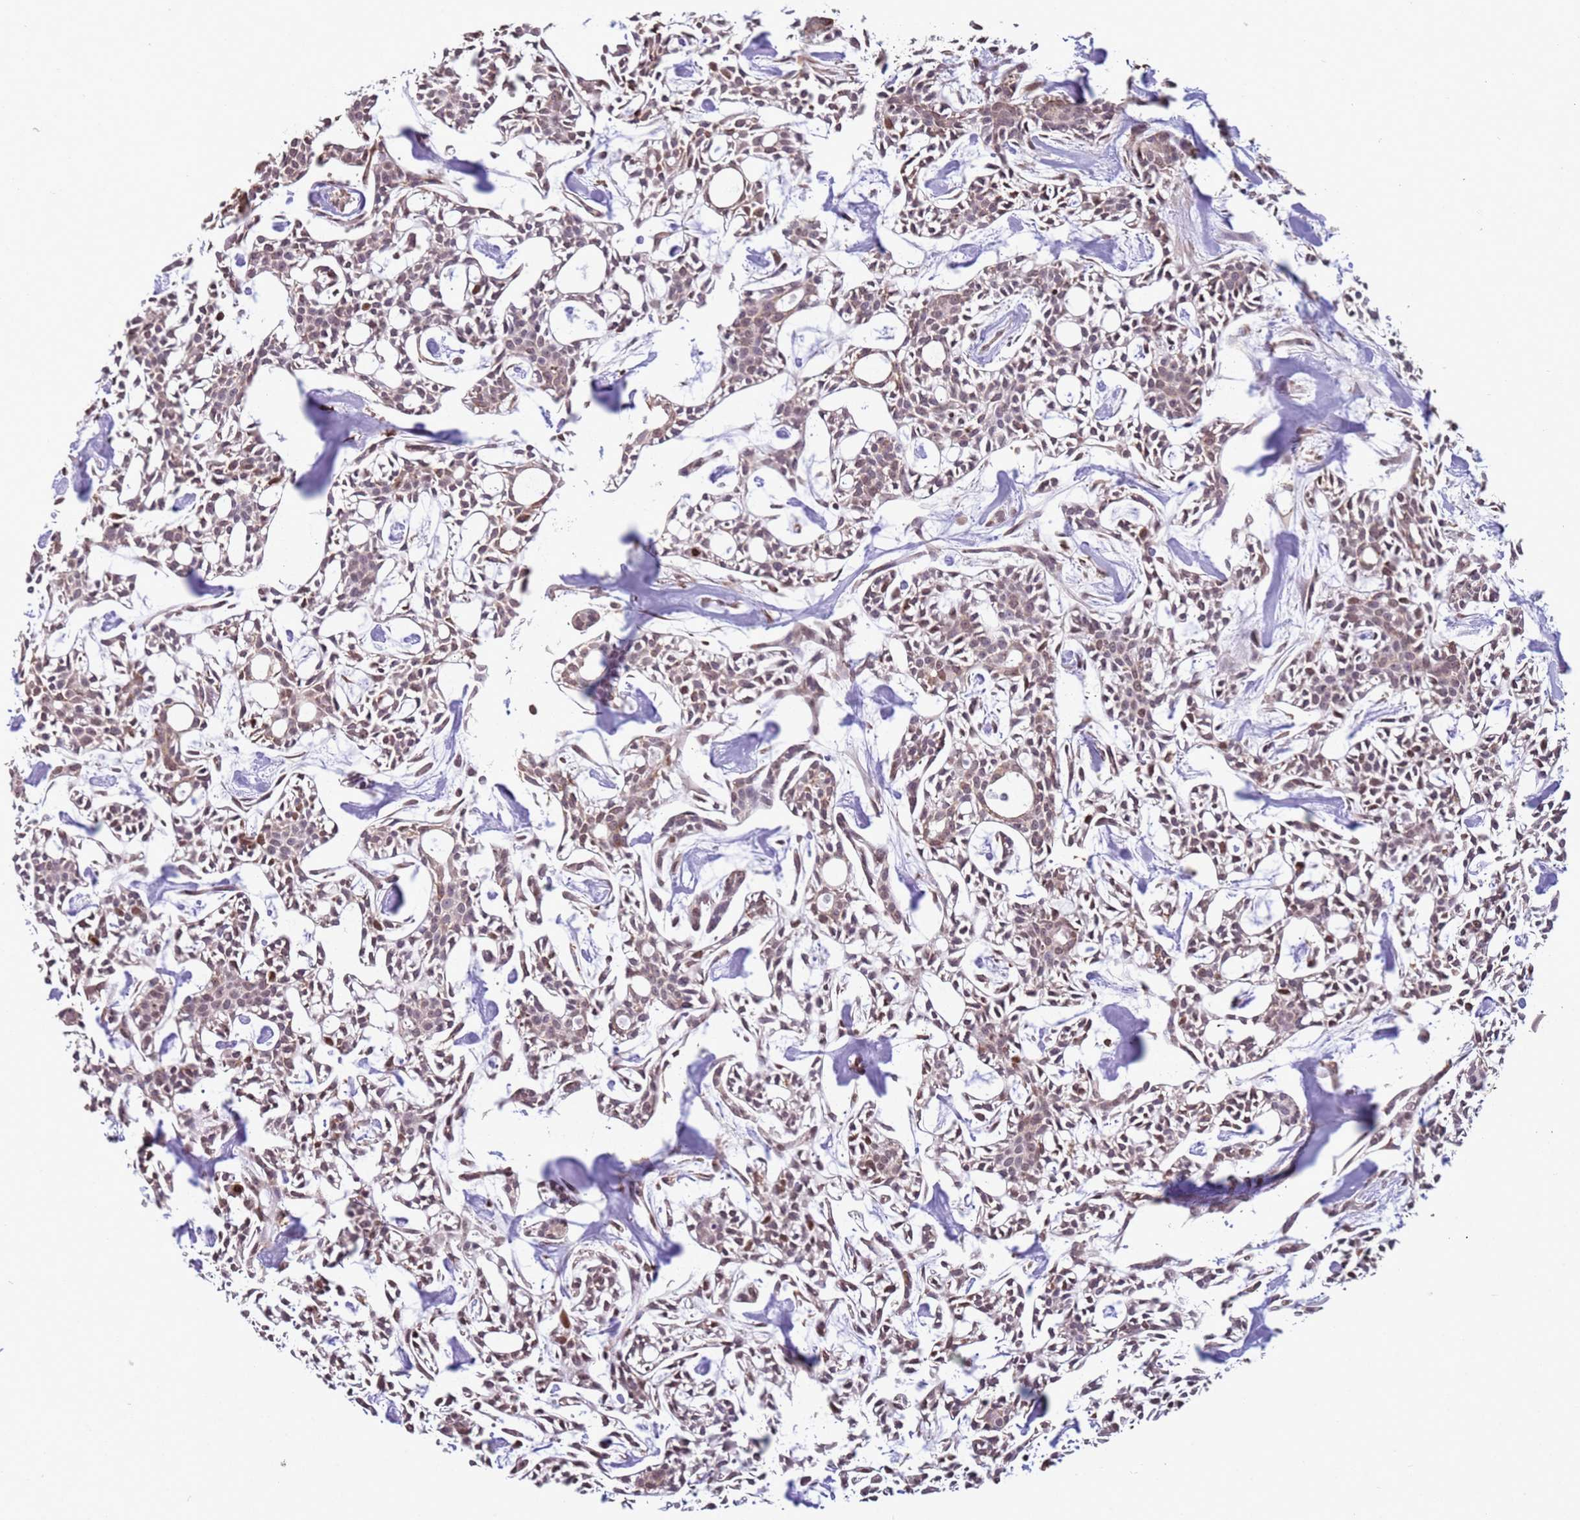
{"staining": {"intensity": "weak", "quantity": "25%-75%", "location": "cytoplasmic/membranous"}, "tissue": "head and neck cancer", "cell_type": "Tumor cells", "image_type": "cancer", "snomed": [{"axis": "morphology", "description": "Adenocarcinoma, NOS"}, {"axis": "topography", "description": "Salivary gland"}, {"axis": "topography", "description": "Head-Neck"}], "caption": "Protein staining by IHC displays weak cytoplasmic/membranous expression in approximately 25%-75% of tumor cells in head and neck cancer. Using DAB (brown) and hematoxylin (blue) stains, captured at high magnification using brightfield microscopy.", "gene": "SCAF1", "patient": {"sex": "male", "age": 55}}